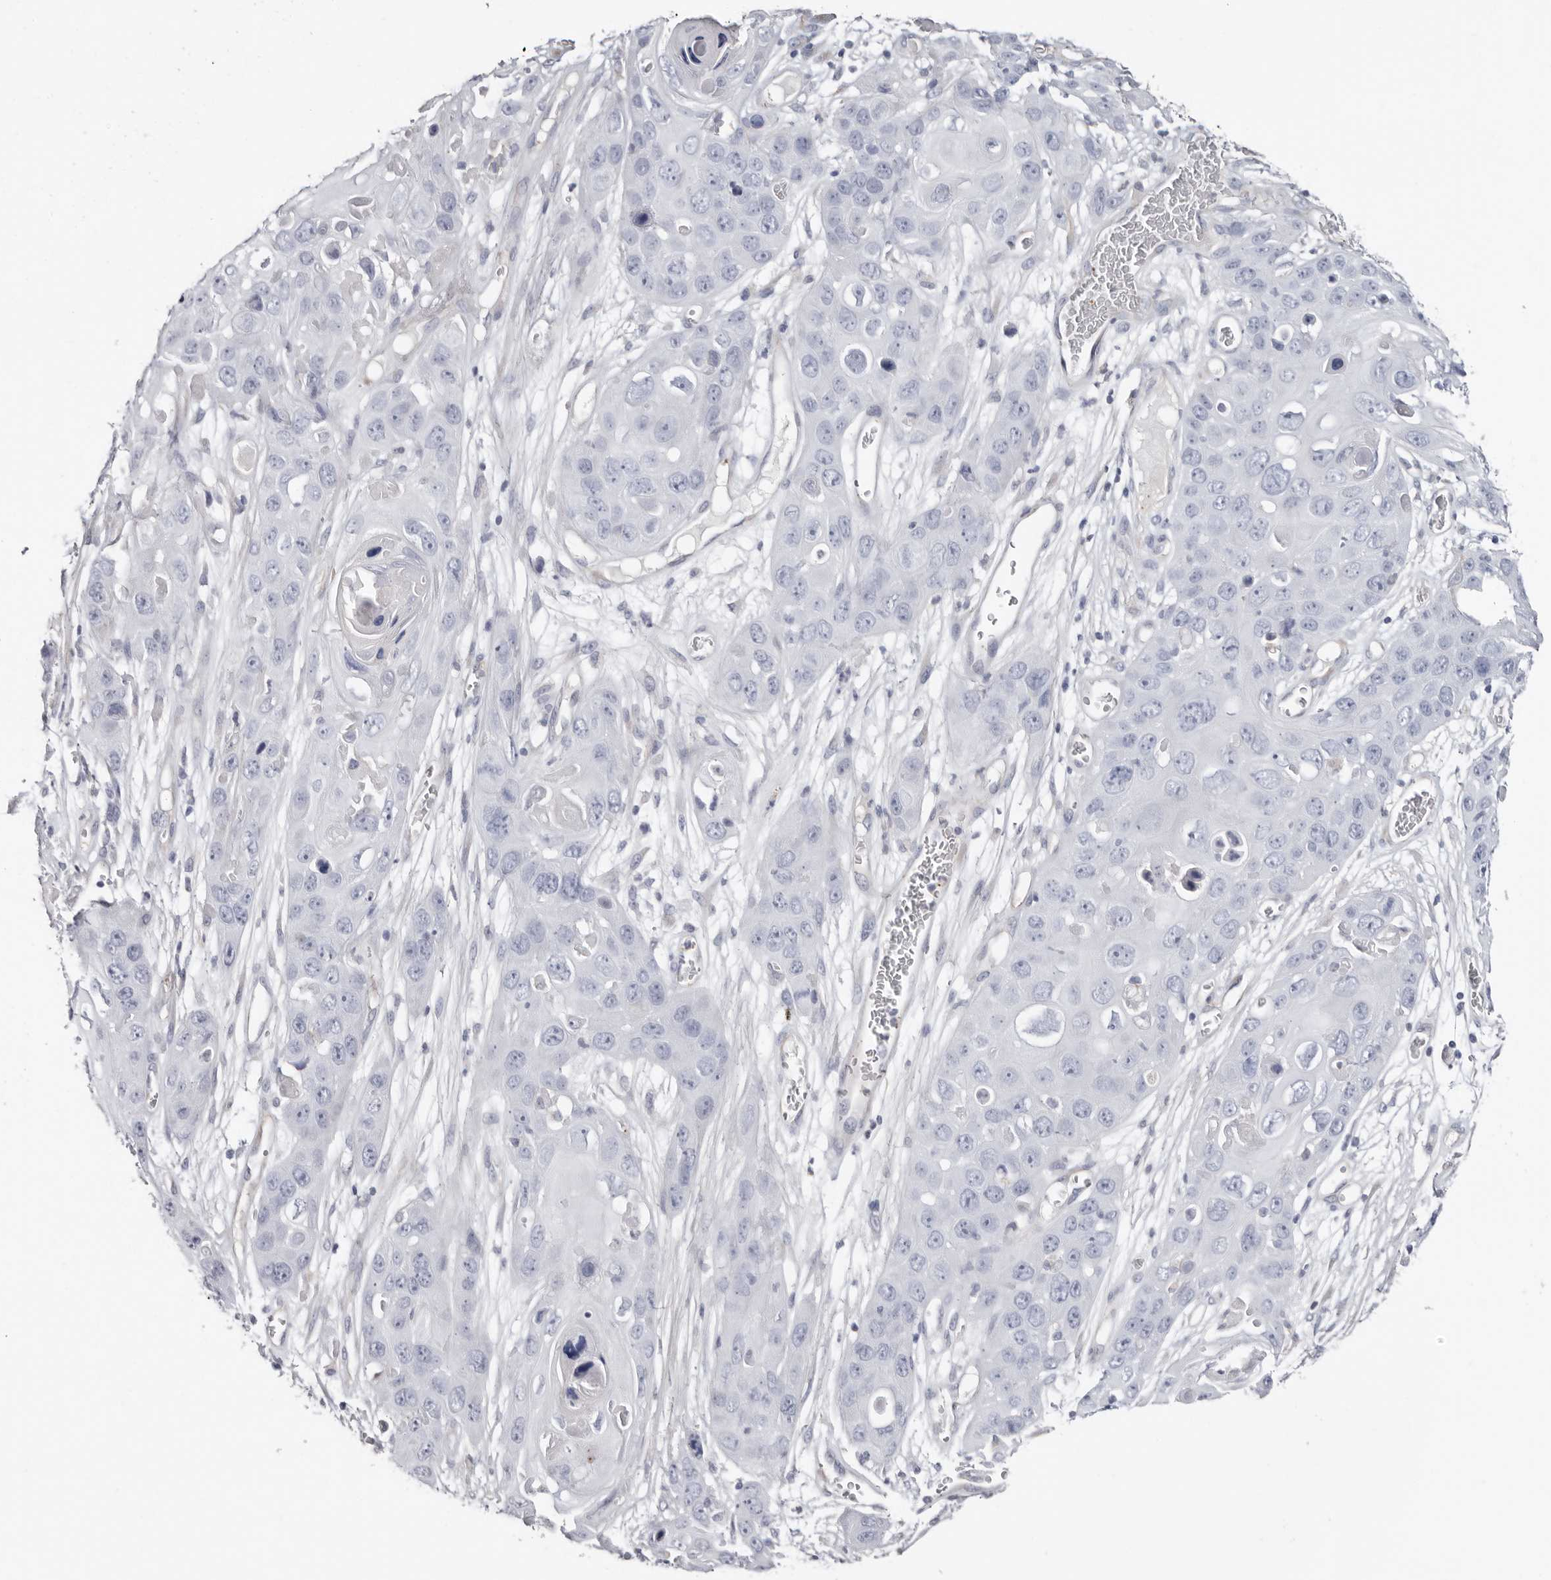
{"staining": {"intensity": "negative", "quantity": "none", "location": "none"}, "tissue": "skin cancer", "cell_type": "Tumor cells", "image_type": "cancer", "snomed": [{"axis": "morphology", "description": "Squamous cell carcinoma, NOS"}, {"axis": "topography", "description": "Skin"}], "caption": "Tumor cells show no significant staining in skin cancer.", "gene": "PKDCC", "patient": {"sex": "male", "age": 55}}